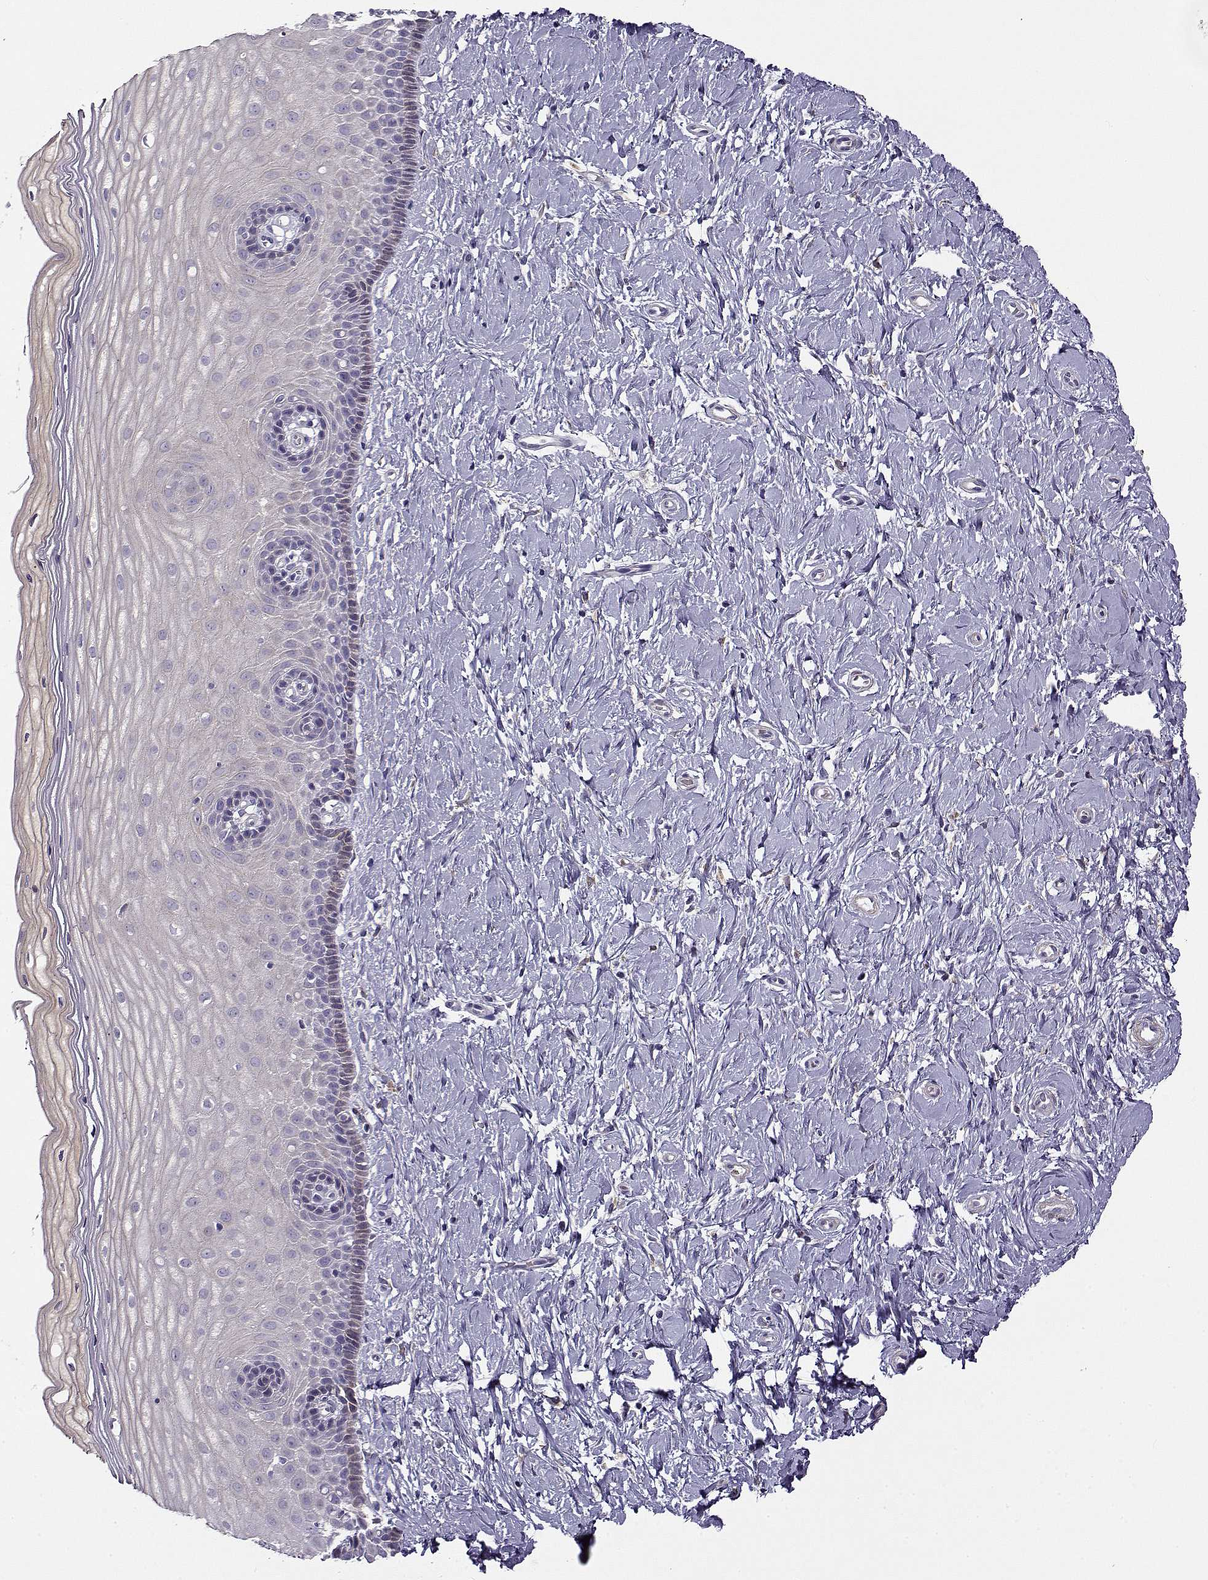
{"staining": {"intensity": "negative", "quantity": "none", "location": "none"}, "tissue": "cervix", "cell_type": "Glandular cells", "image_type": "normal", "snomed": [{"axis": "morphology", "description": "Normal tissue, NOS"}, {"axis": "topography", "description": "Cervix"}], "caption": "Histopathology image shows no protein expression in glandular cells of benign cervix. The staining was performed using DAB (3,3'-diaminobenzidine) to visualize the protein expression in brown, while the nuclei were stained in blue with hematoxylin (Magnification: 20x).", "gene": "UCP3", "patient": {"sex": "female", "age": 37}}